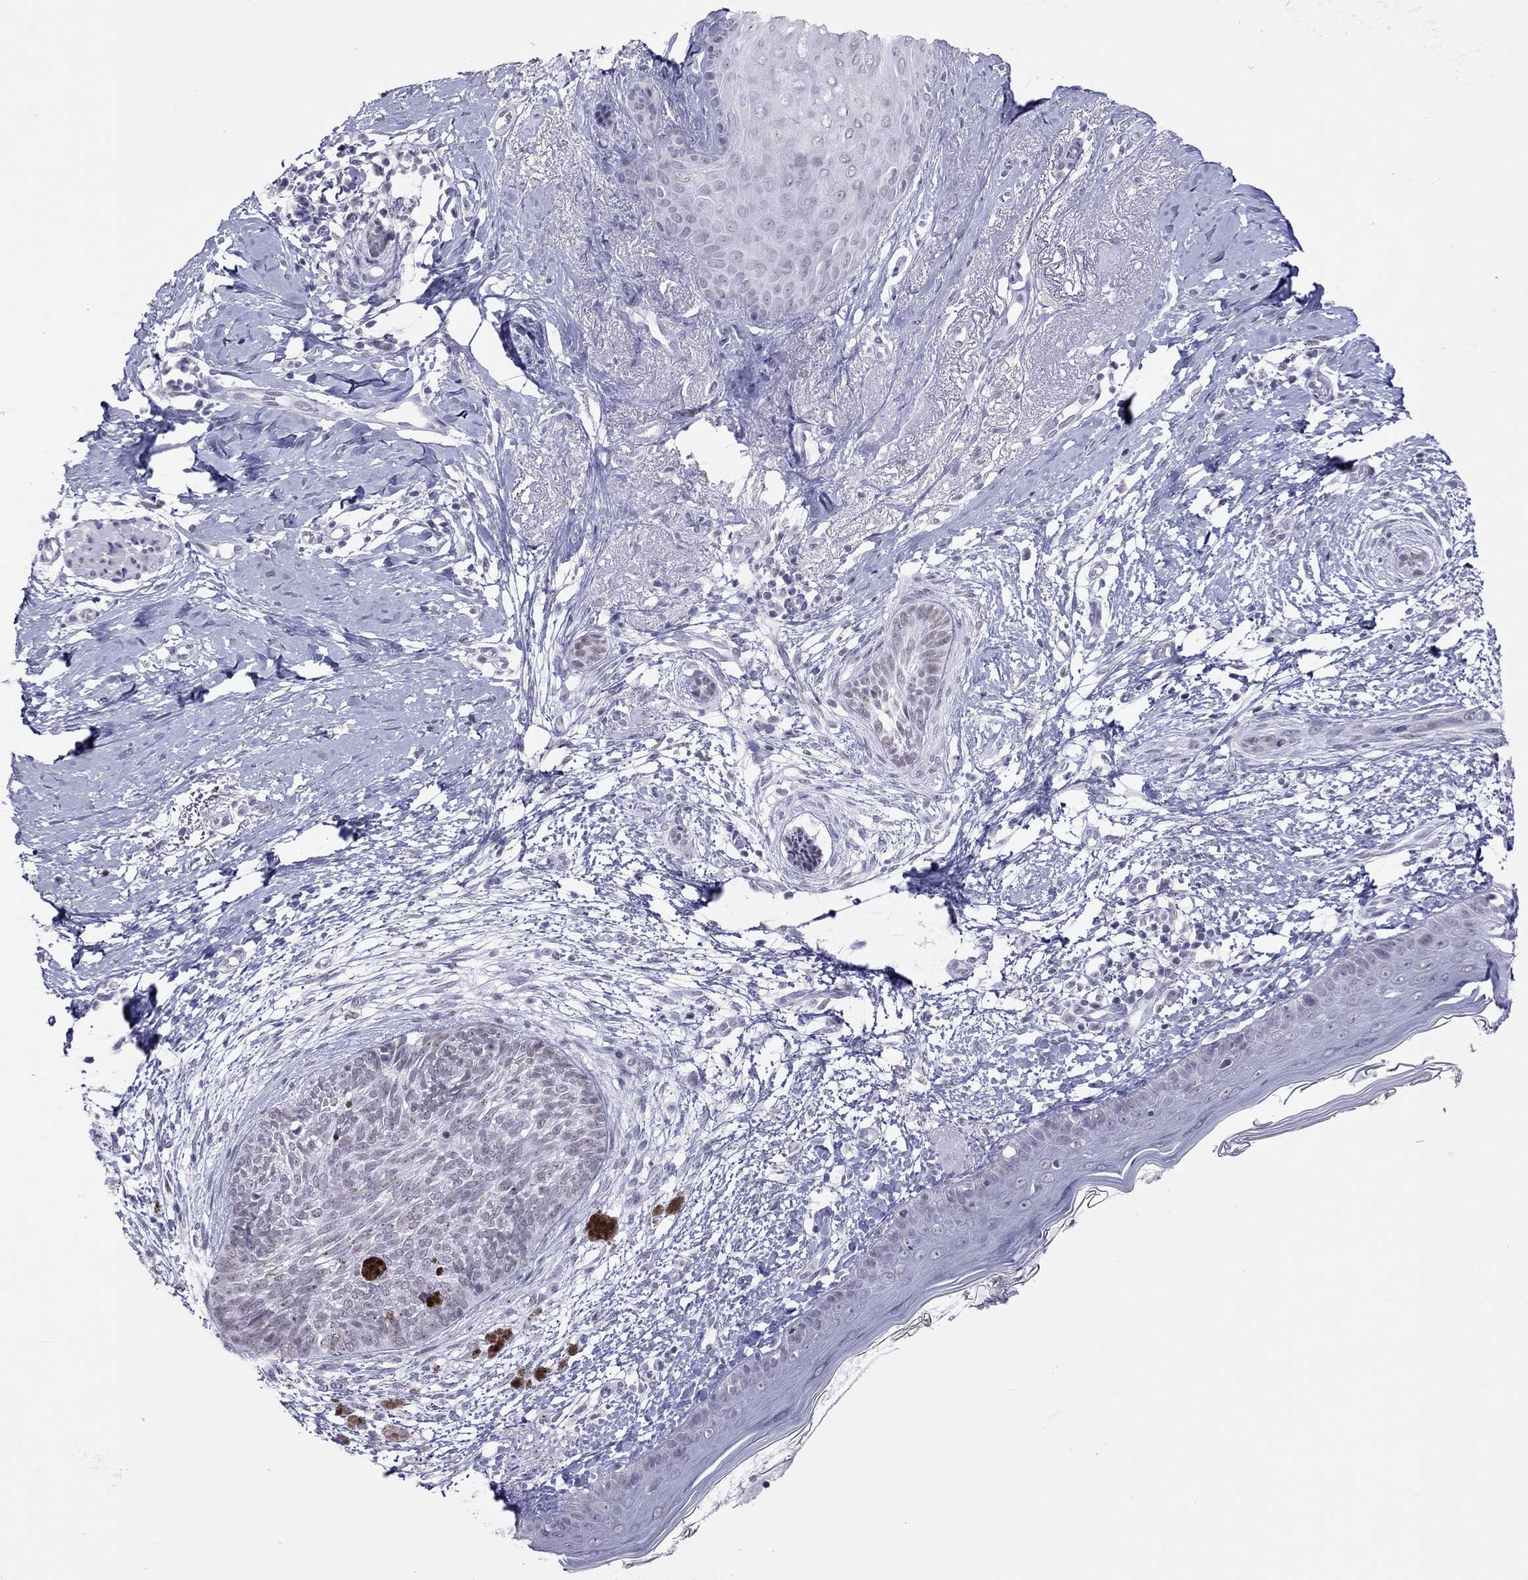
{"staining": {"intensity": "negative", "quantity": "none", "location": "none"}, "tissue": "skin cancer", "cell_type": "Tumor cells", "image_type": "cancer", "snomed": [{"axis": "morphology", "description": "Normal tissue, NOS"}, {"axis": "morphology", "description": "Basal cell carcinoma"}, {"axis": "topography", "description": "Skin"}], "caption": "Skin basal cell carcinoma was stained to show a protein in brown. There is no significant staining in tumor cells.", "gene": "JHY", "patient": {"sex": "male", "age": 84}}